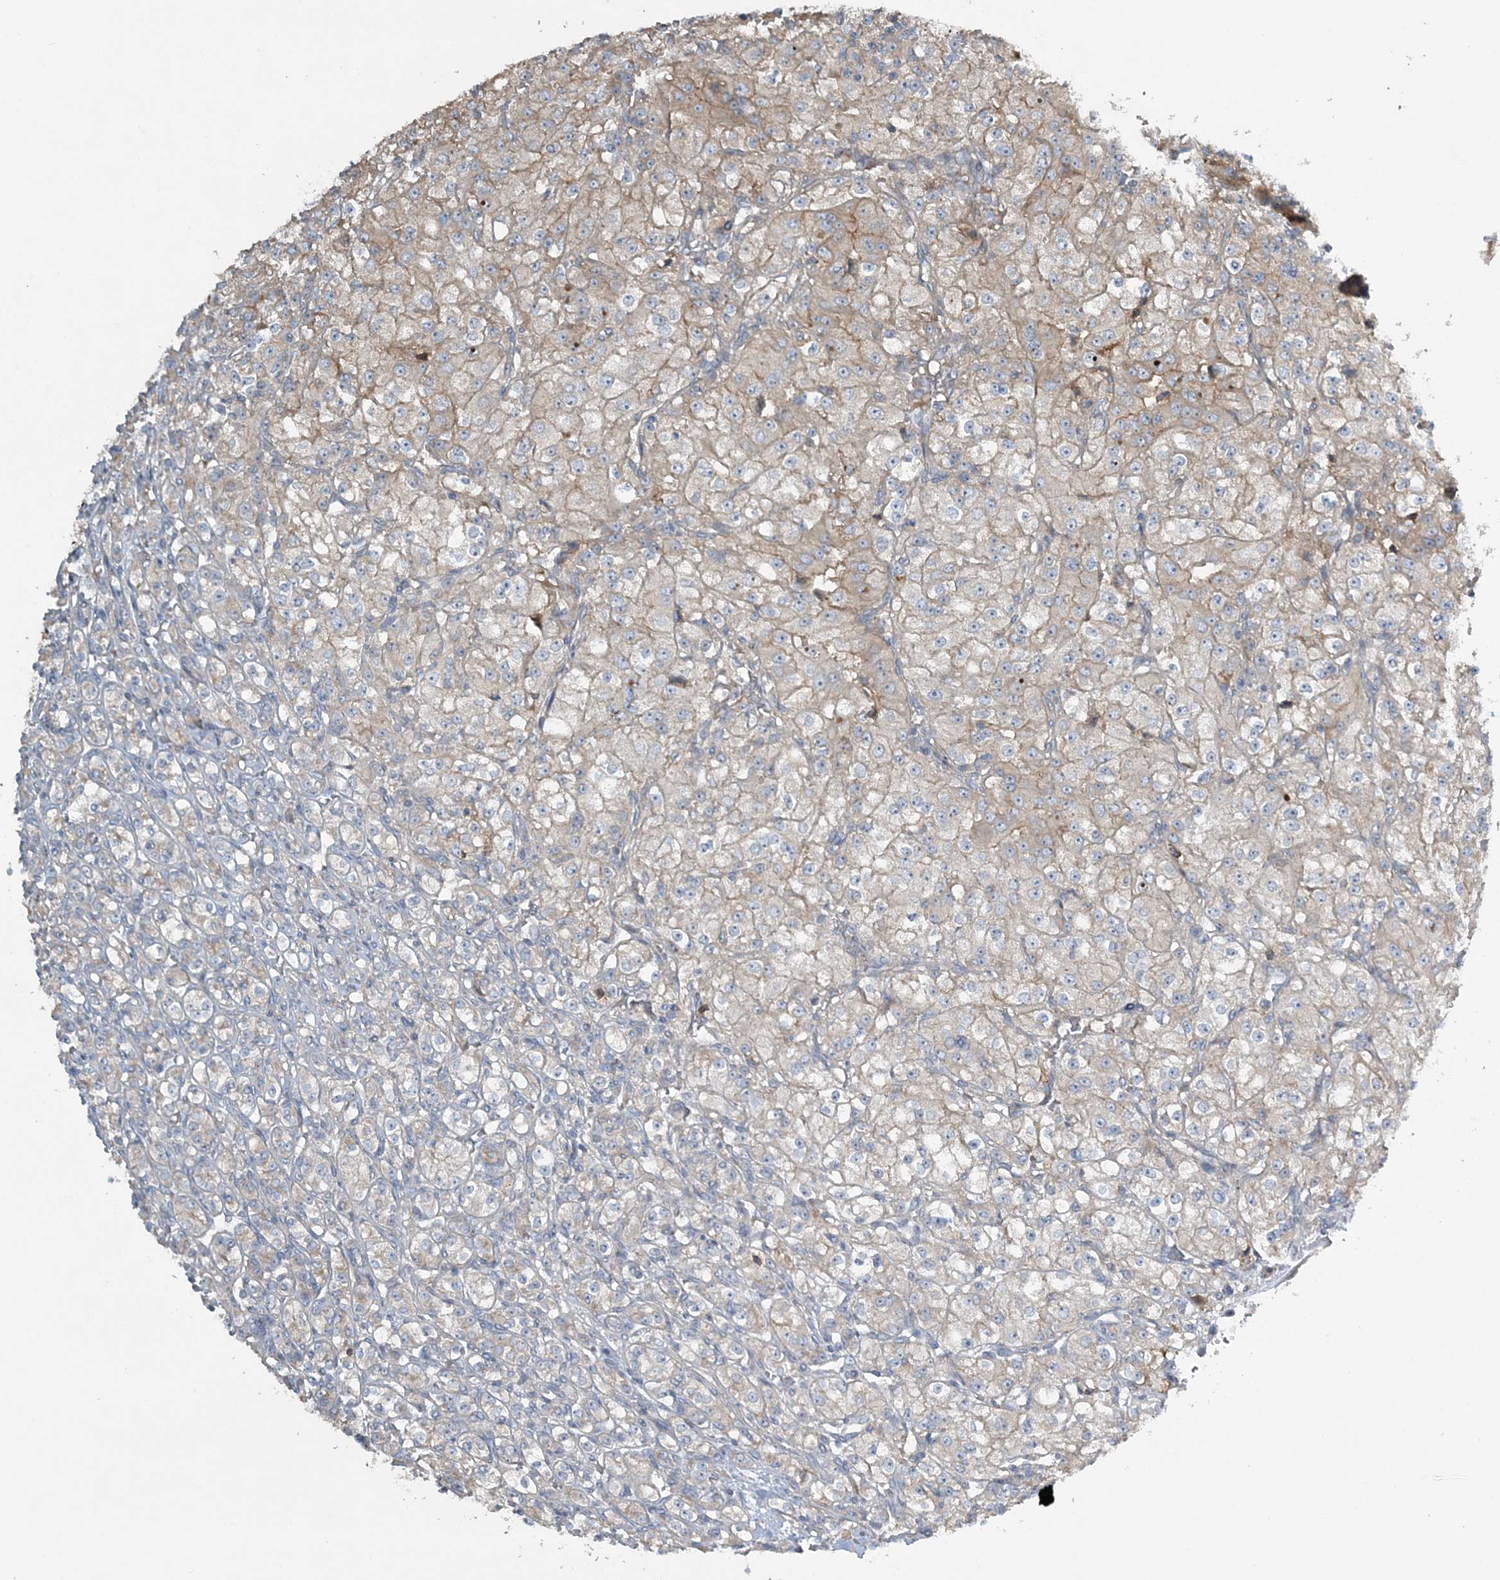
{"staining": {"intensity": "weak", "quantity": "<25%", "location": "cytoplasmic/membranous"}, "tissue": "renal cancer", "cell_type": "Tumor cells", "image_type": "cancer", "snomed": [{"axis": "morphology", "description": "Adenocarcinoma, NOS"}, {"axis": "topography", "description": "Kidney"}], "caption": "A high-resolution micrograph shows IHC staining of adenocarcinoma (renal), which displays no significant staining in tumor cells.", "gene": "SLC4A10", "patient": {"sex": "male", "age": 77}}